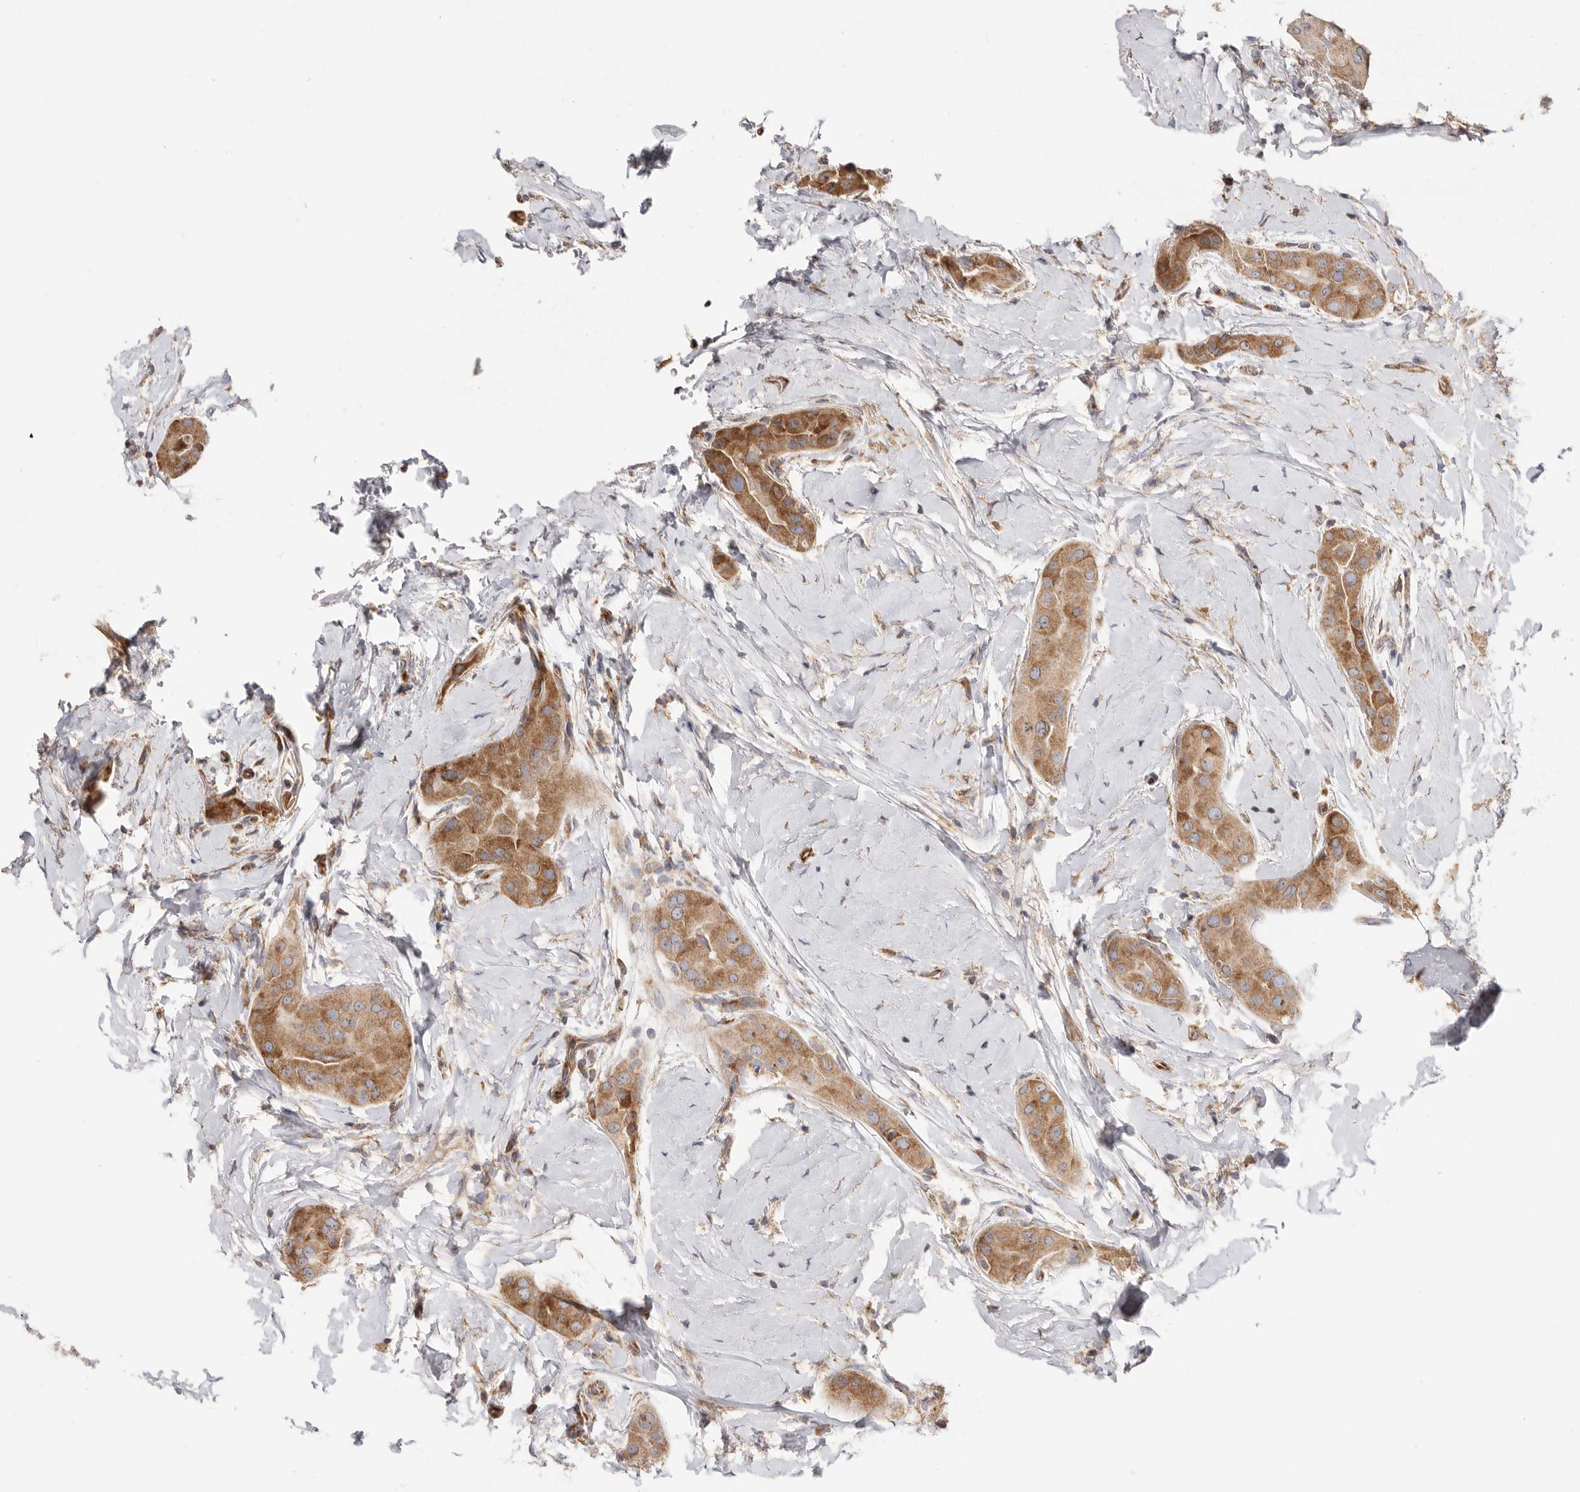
{"staining": {"intensity": "moderate", "quantity": ">75%", "location": "cytoplasmic/membranous"}, "tissue": "thyroid cancer", "cell_type": "Tumor cells", "image_type": "cancer", "snomed": [{"axis": "morphology", "description": "Papillary adenocarcinoma, NOS"}, {"axis": "topography", "description": "Thyroid gland"}], "caption": "A medium amount of moderate cytoplasmic/membranous positivity is identified in about >75% of tumor cells in thyroid papillary adenocarcinoma tissue. The protein is shown in brown color, while the nuclei are stained blue.", "gene": "SERBP1", "patient": {"sex": "male", "age": 33}}